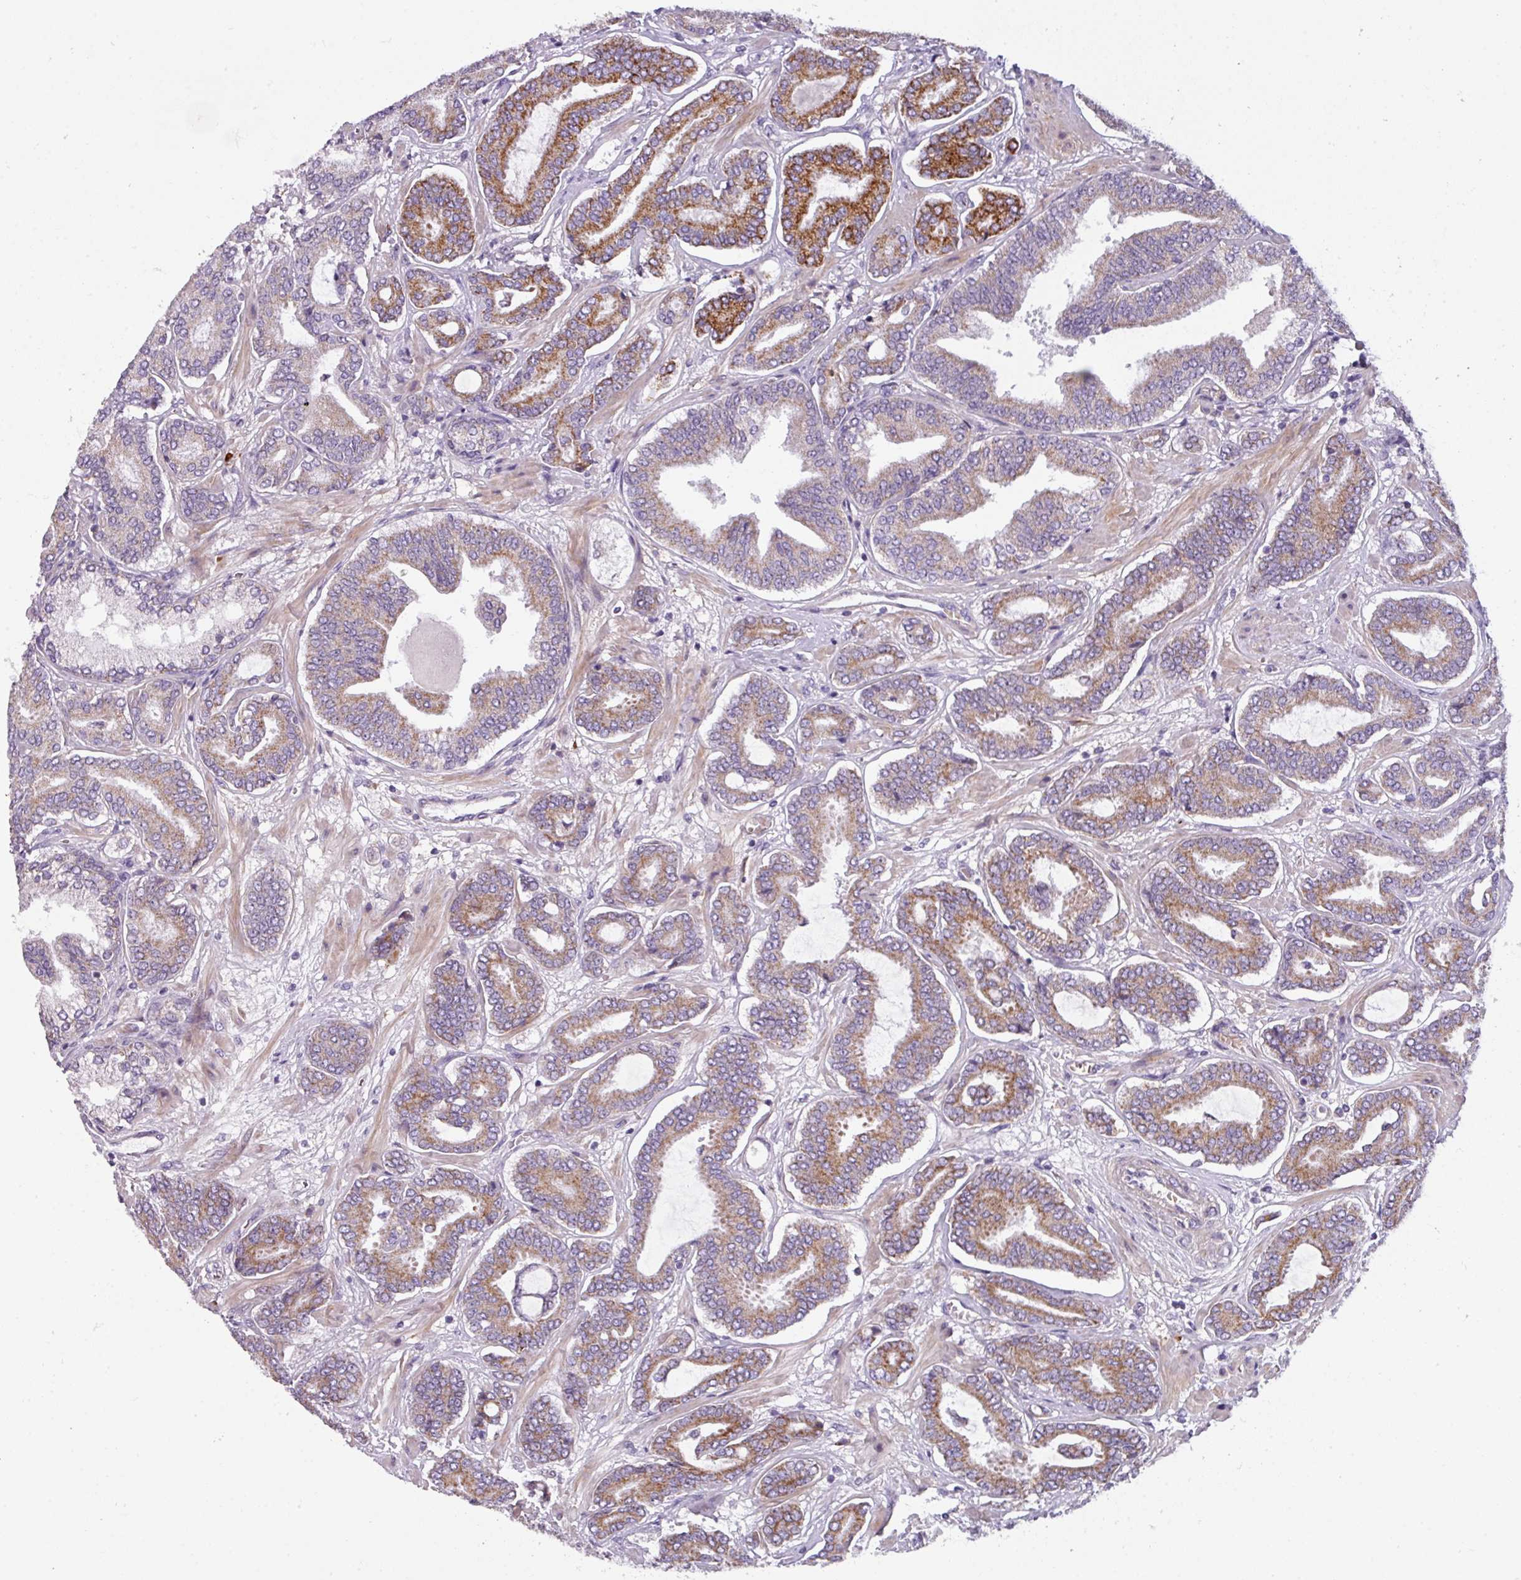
{"staining": {"intensity": "strong", "quantity": "25%-75%", "location": "cytoplasmic/membranous"}, "tissue": "prostate cancer", "cell_type": "Tumor cells", "image_type": "cancer", "snomed": [{"axis": "morphology", "description": "Adenocarcinoma, Low grade"}, {"axis": "topography", "description": "Prostate and seminal vesicle, NOS"}], "caption": "IHC staining of prostate cancer (low-grade adenocarcinoma), which demonstrates high levels of strong cytoplasmic/membranous positivity in about 25%-75% of tumor cells indicating strong cytoplasmic/membranous protein expression. The staining was performed using DAB (3,3'-diaminobenzidine) (brown) for protein detection and nuclei were counterstained in hematoxylin (blue).", "gene": "C2orf68", "patient": {"sex": "male", "age": 61}}